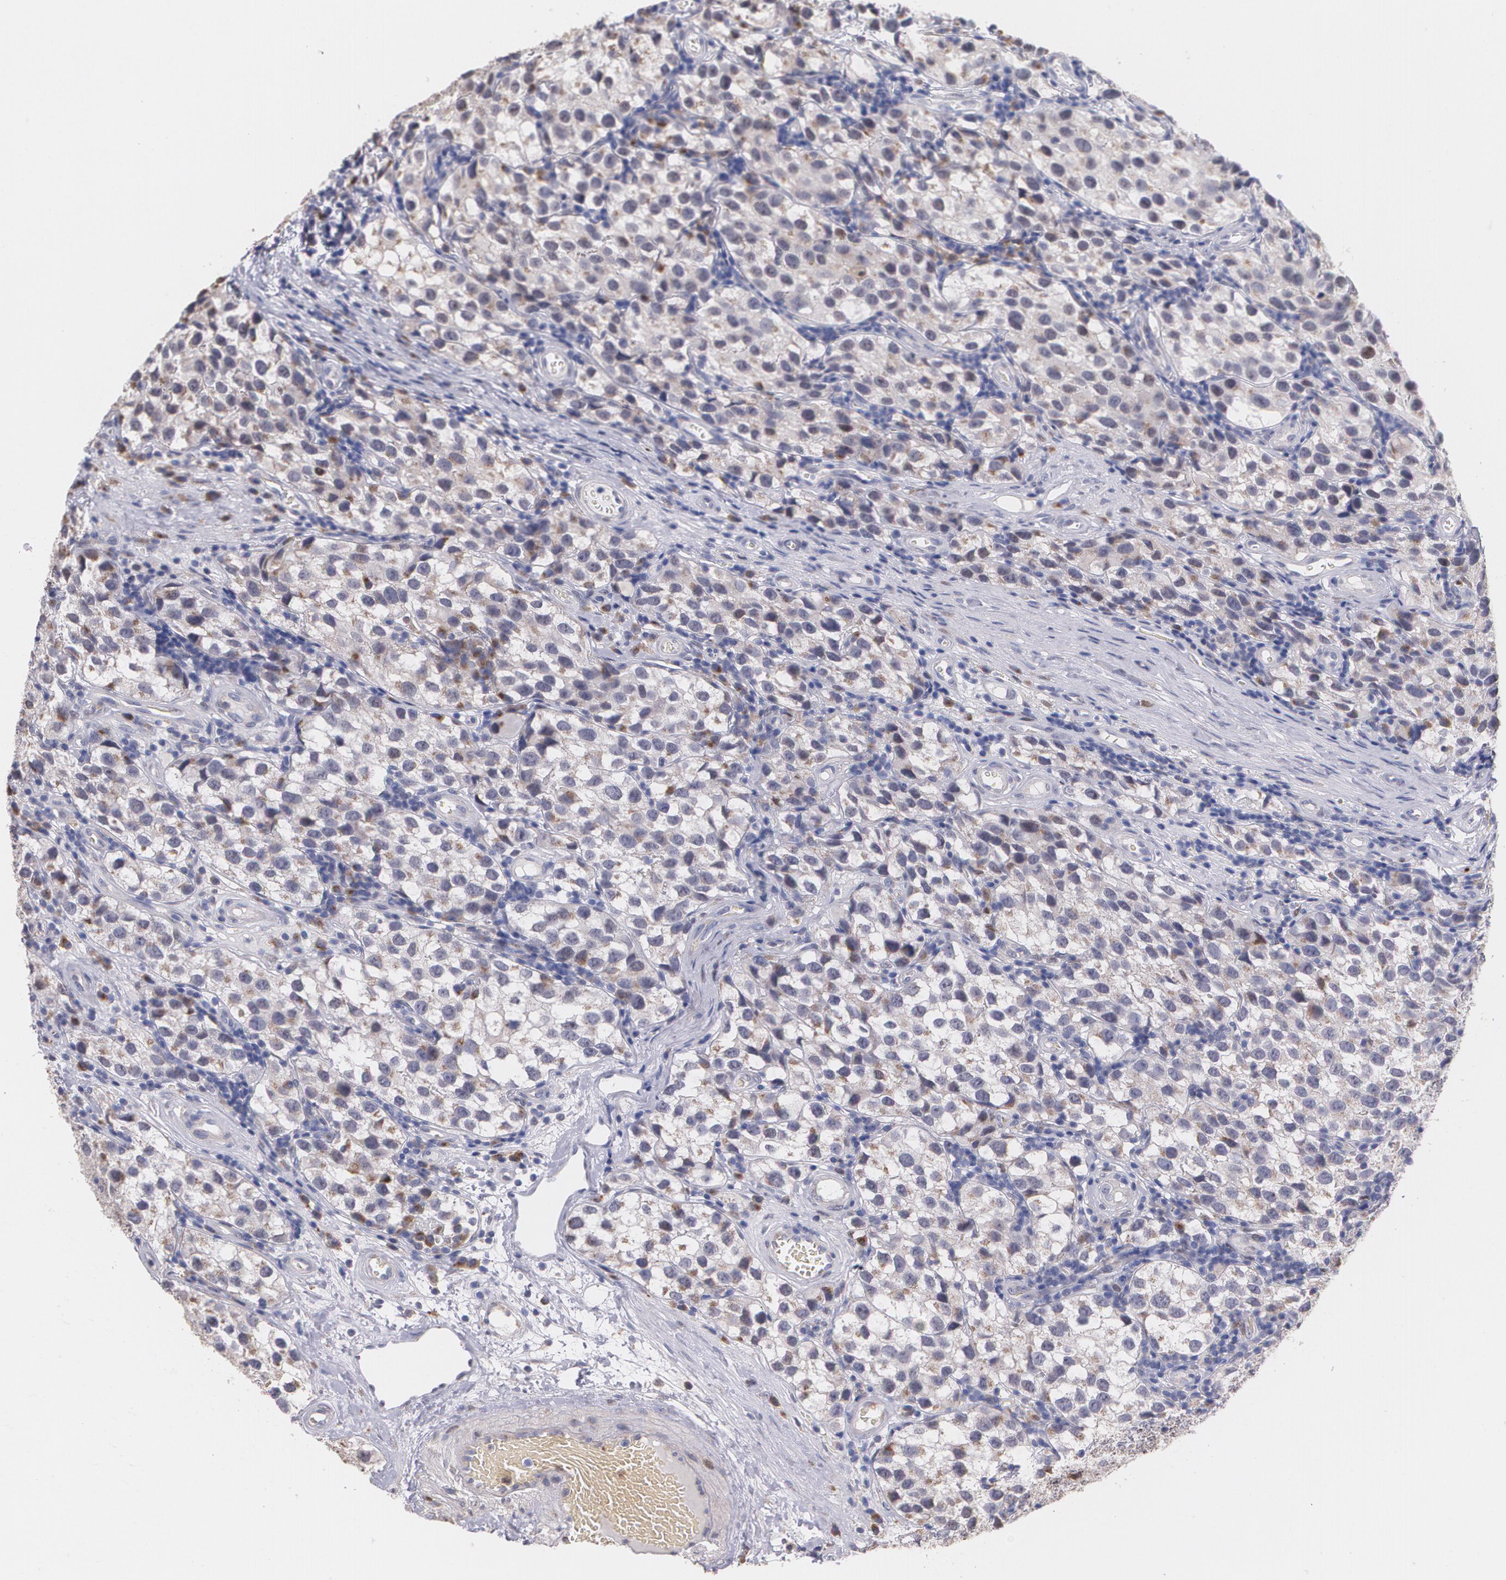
{"staining": {"intensity": "weak", "quantity": "<25%", "location": "cytoplasmic/membranous"}, "tissue": "testis cancer", "cell_type": "Tumor cells", "image_type": "cancer", "snomed": [{"axis": "morphology", "description": "Seminoma, NOS"}, {"axis": "topography", "description": "Testis"}], "caption": "High power microscopy image of an immunohistochemistry micrograph of seminoma (testis), revealing no significant staining in tumor cells. Nuclei are stained in blue.", "gene": "ATF3", "patient": {"sex": "male", "age": 39}}